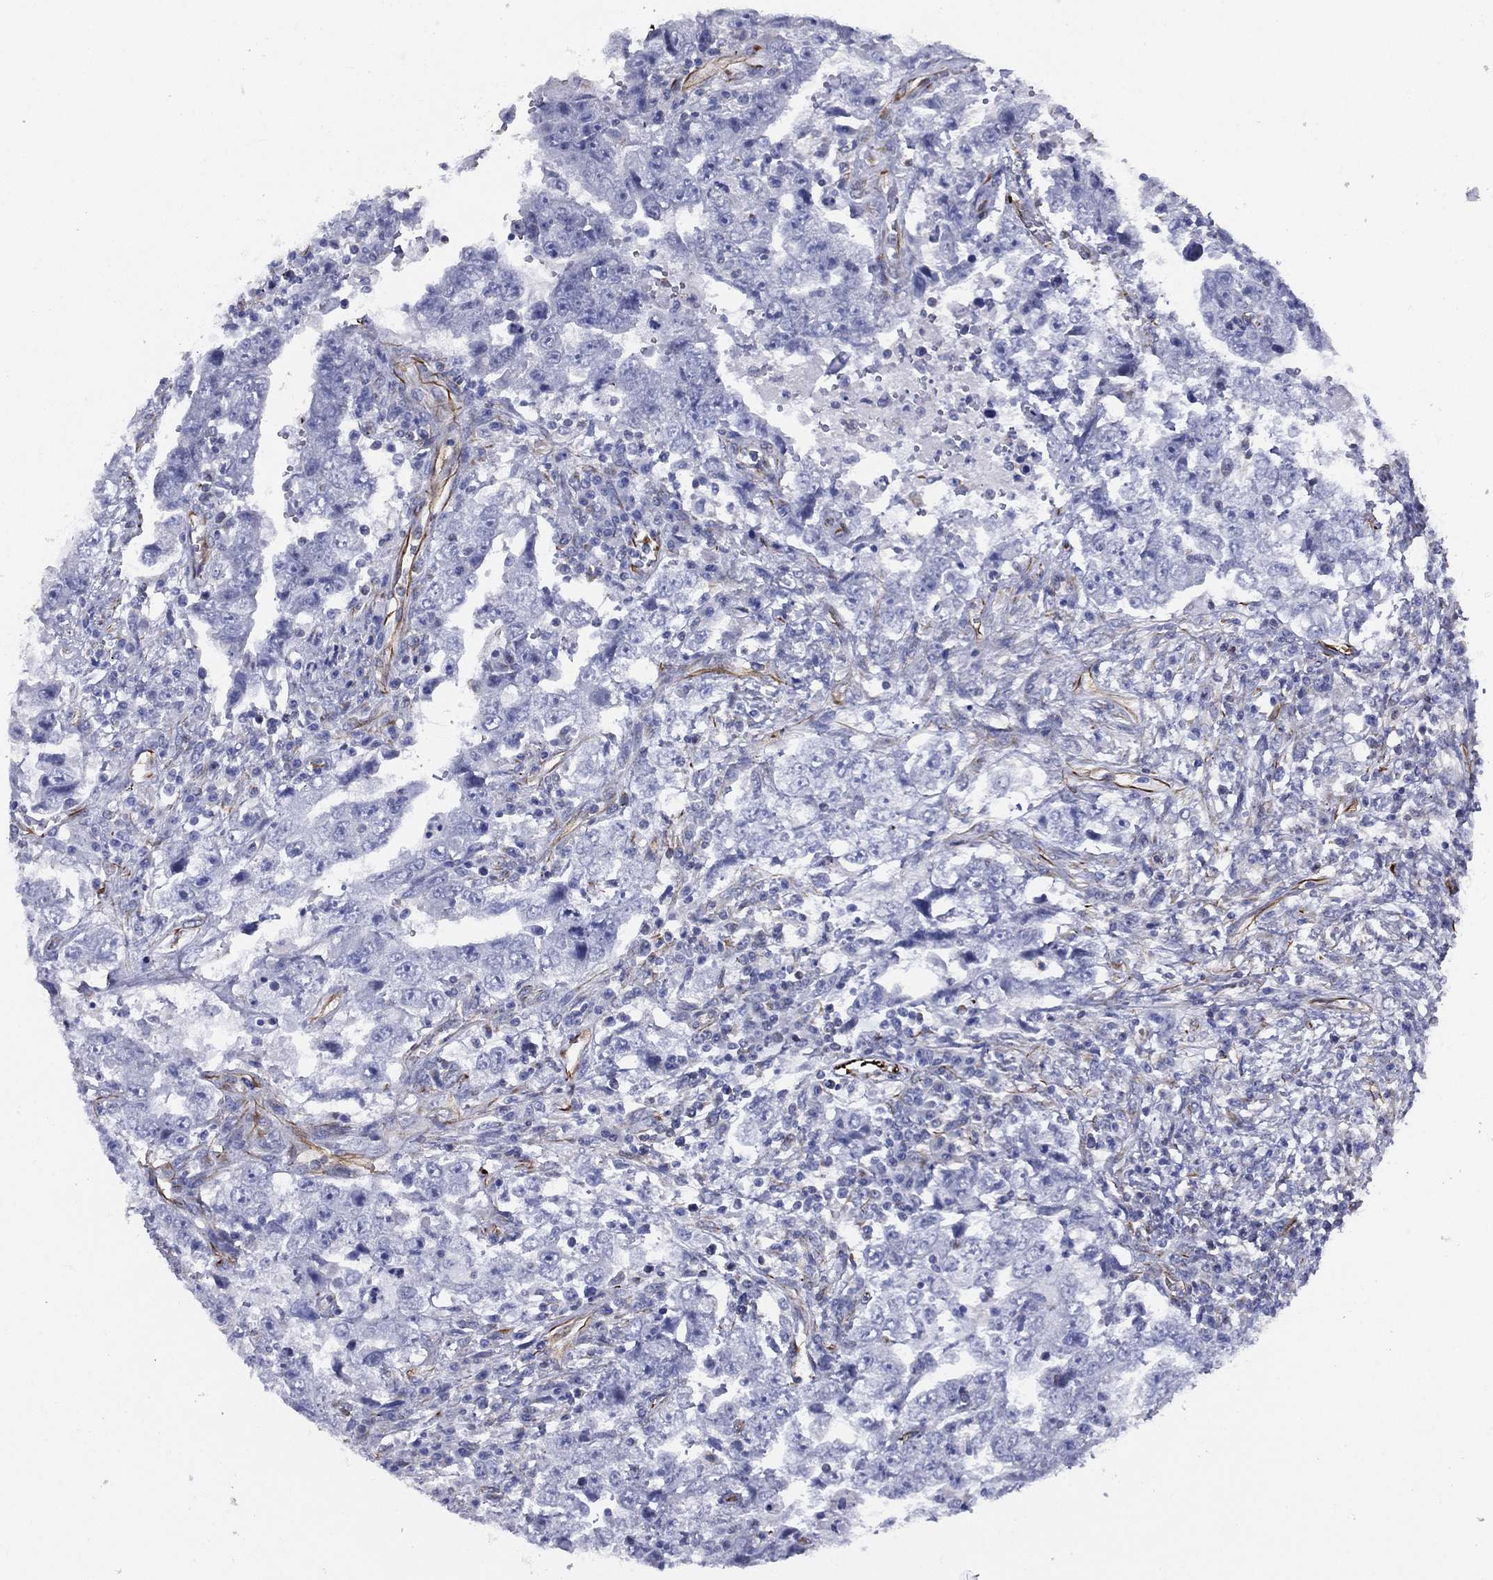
{"staining": {"intensity": "negative", "quantity": "none", "location": "none"}, "tissue": "testis cancer", "cell_type": "Tumor cells", "image_type": "cancer", "snomed": [{"axis": "morphology", "description": "Carcinoma, Embryonal, NOS"}, {"axis": "topography", "description": "Testis"}], "caption": "The micrograph reveals no staining of tumor cells in testis cancer (embryonal carcinoma).", "gene": "MAS1", "patient": {"sex": "male", "age": 26}}